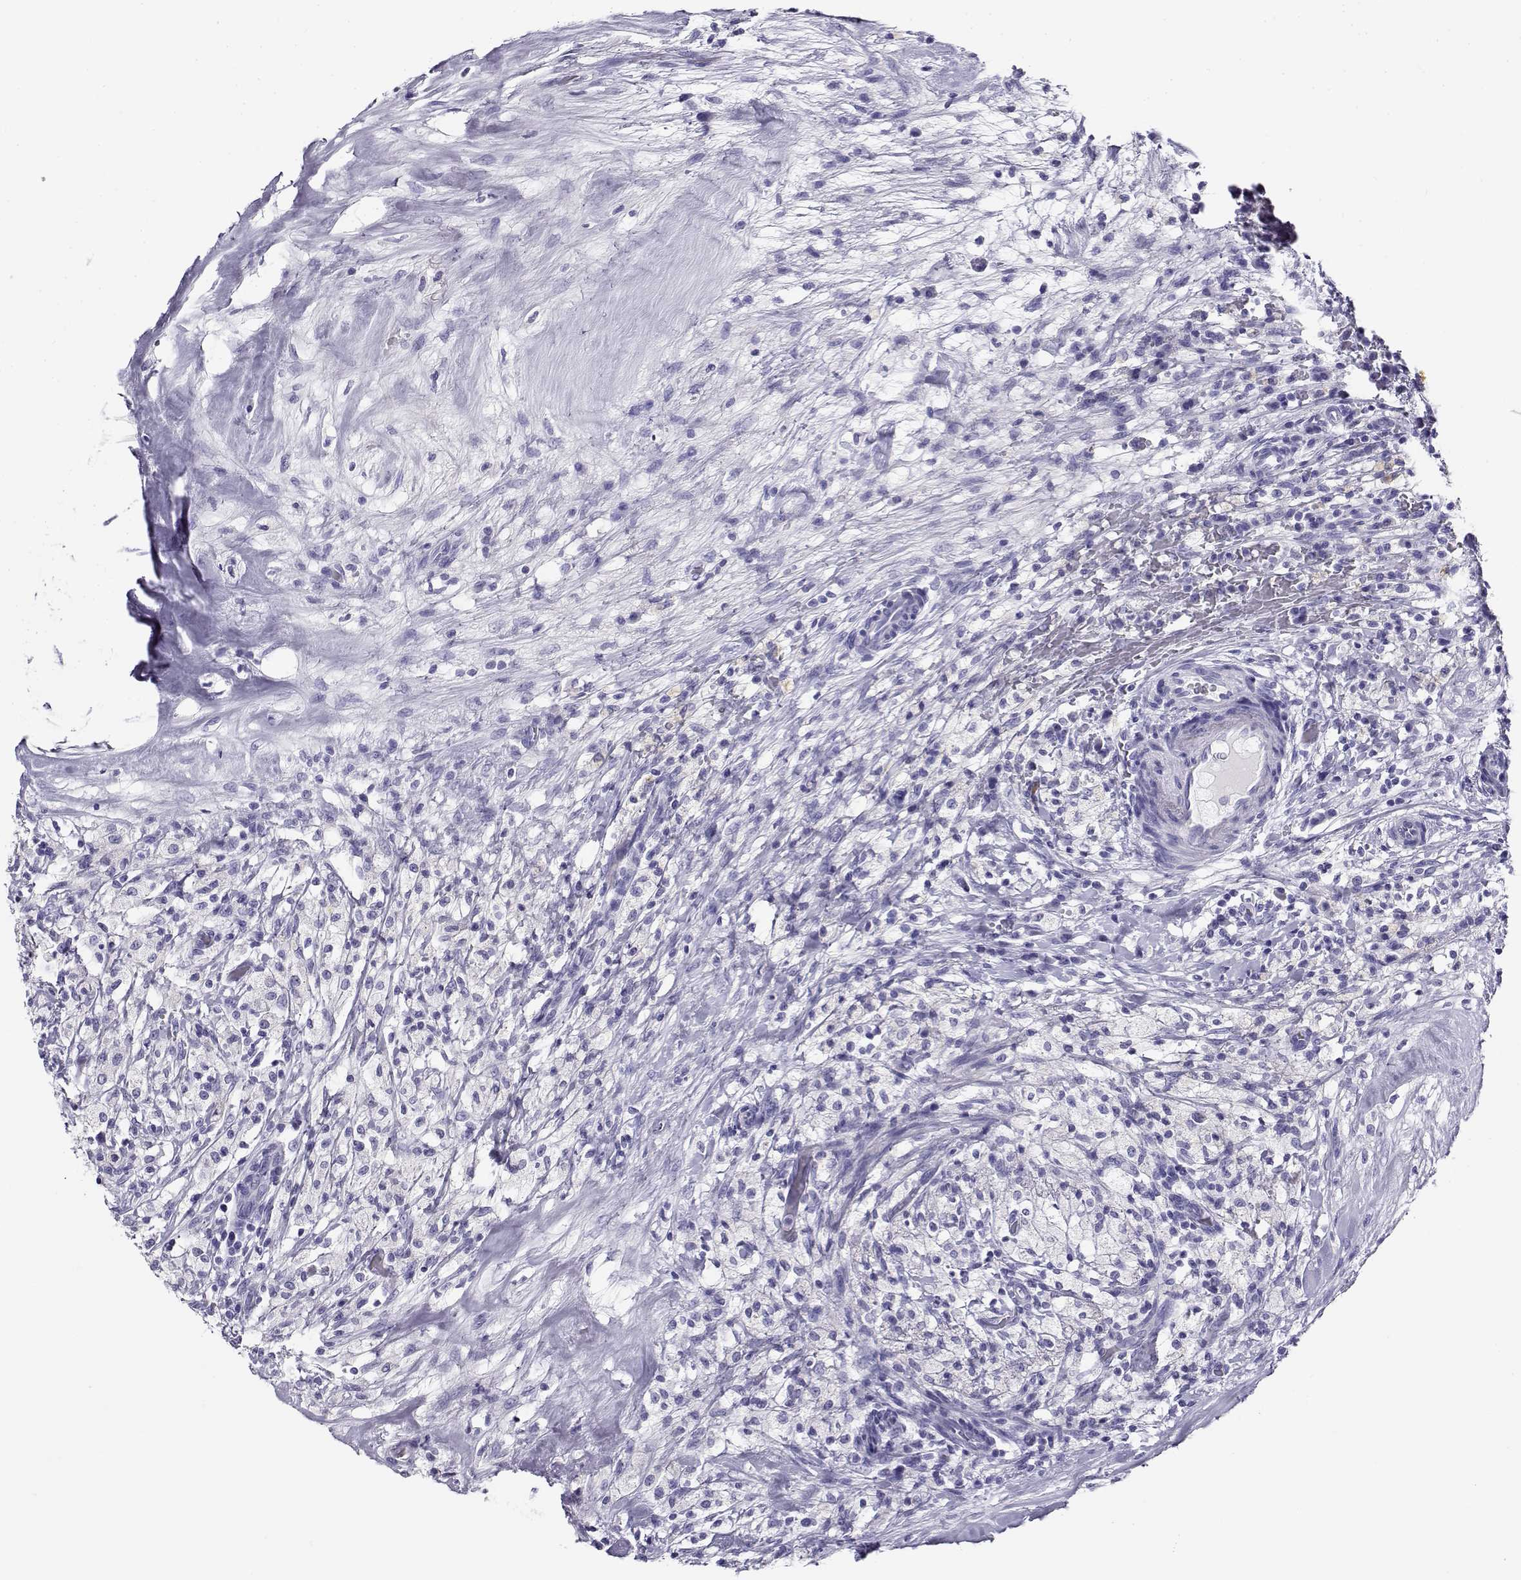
{"staining": {"intensity": "negative", "quantity": "none", "location": "none"}, "tissue": "testis cancer", "cell_type": "Tumor cells", "image_type": "cancer", "snomed": [{"axis": "morphology", "description": "Necrosis, NOS"}, {"axis": "morphology", "description": "Carcinoma, Embryonal, NOS"}, {"axis": "topography", "description": "Testis"}], "caption": "This is an IHC micrograph of human embryonal carcinoma (testis). There is no expression in tumor cells.", "gene": "CABS1", "patient": {"sex": "male", "age": 19}}